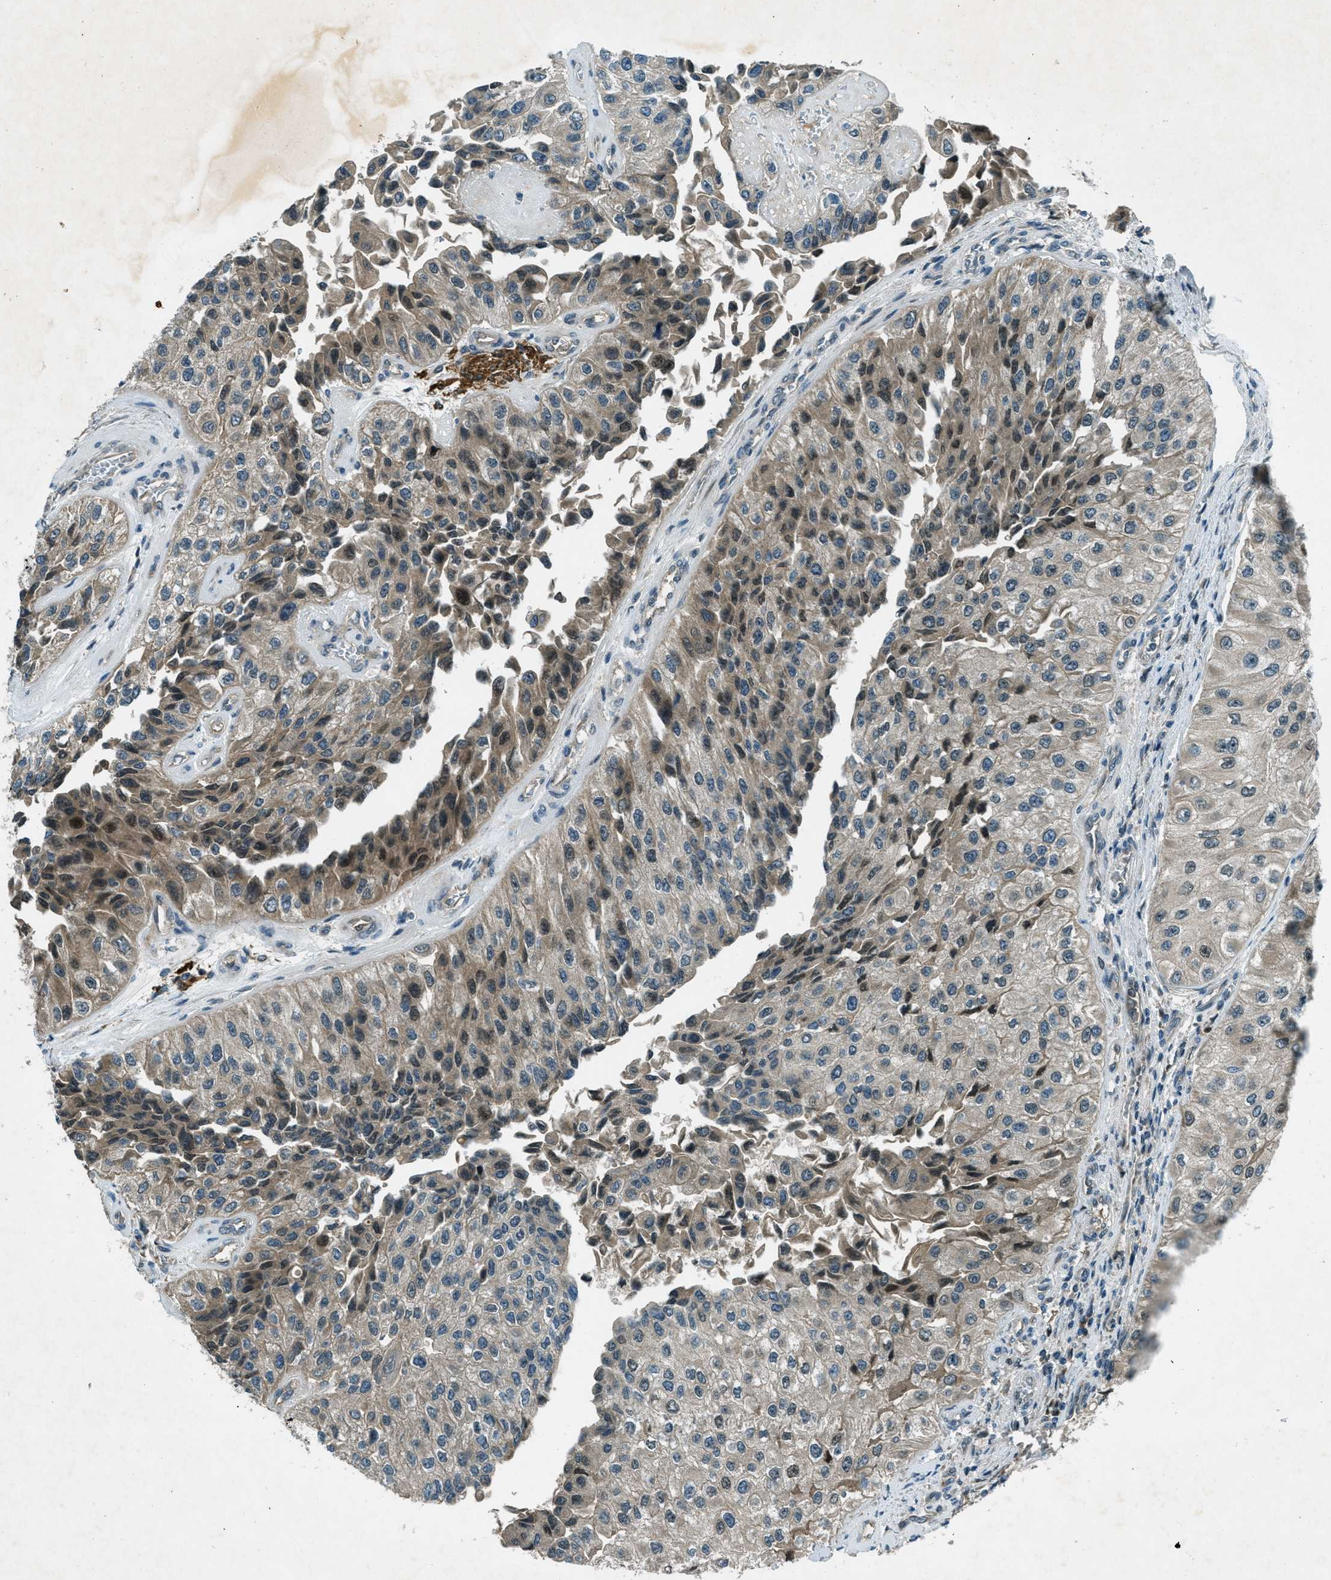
{"staining": {"intensity": "weak", "quantity": "<25%", "location": "cytoplasmic/membranous"}, "tissue": "urothelial cancer", "cell_type": "Tumor cells", "image_type": "cancer", "snomed": [{"axis": "morphology", "description": "Urothelial carcinoma, High grade"}, {"axis": "topography", "description": "Kidney"}, {"axis": "topography", "description": "Urinary bladder"}], "caption": "Micrograph shows no protein positivity in tumor cells of urothelial cancer tissue.", "gene": "STK11", "patient": {"sex": "male", "age": 77}}